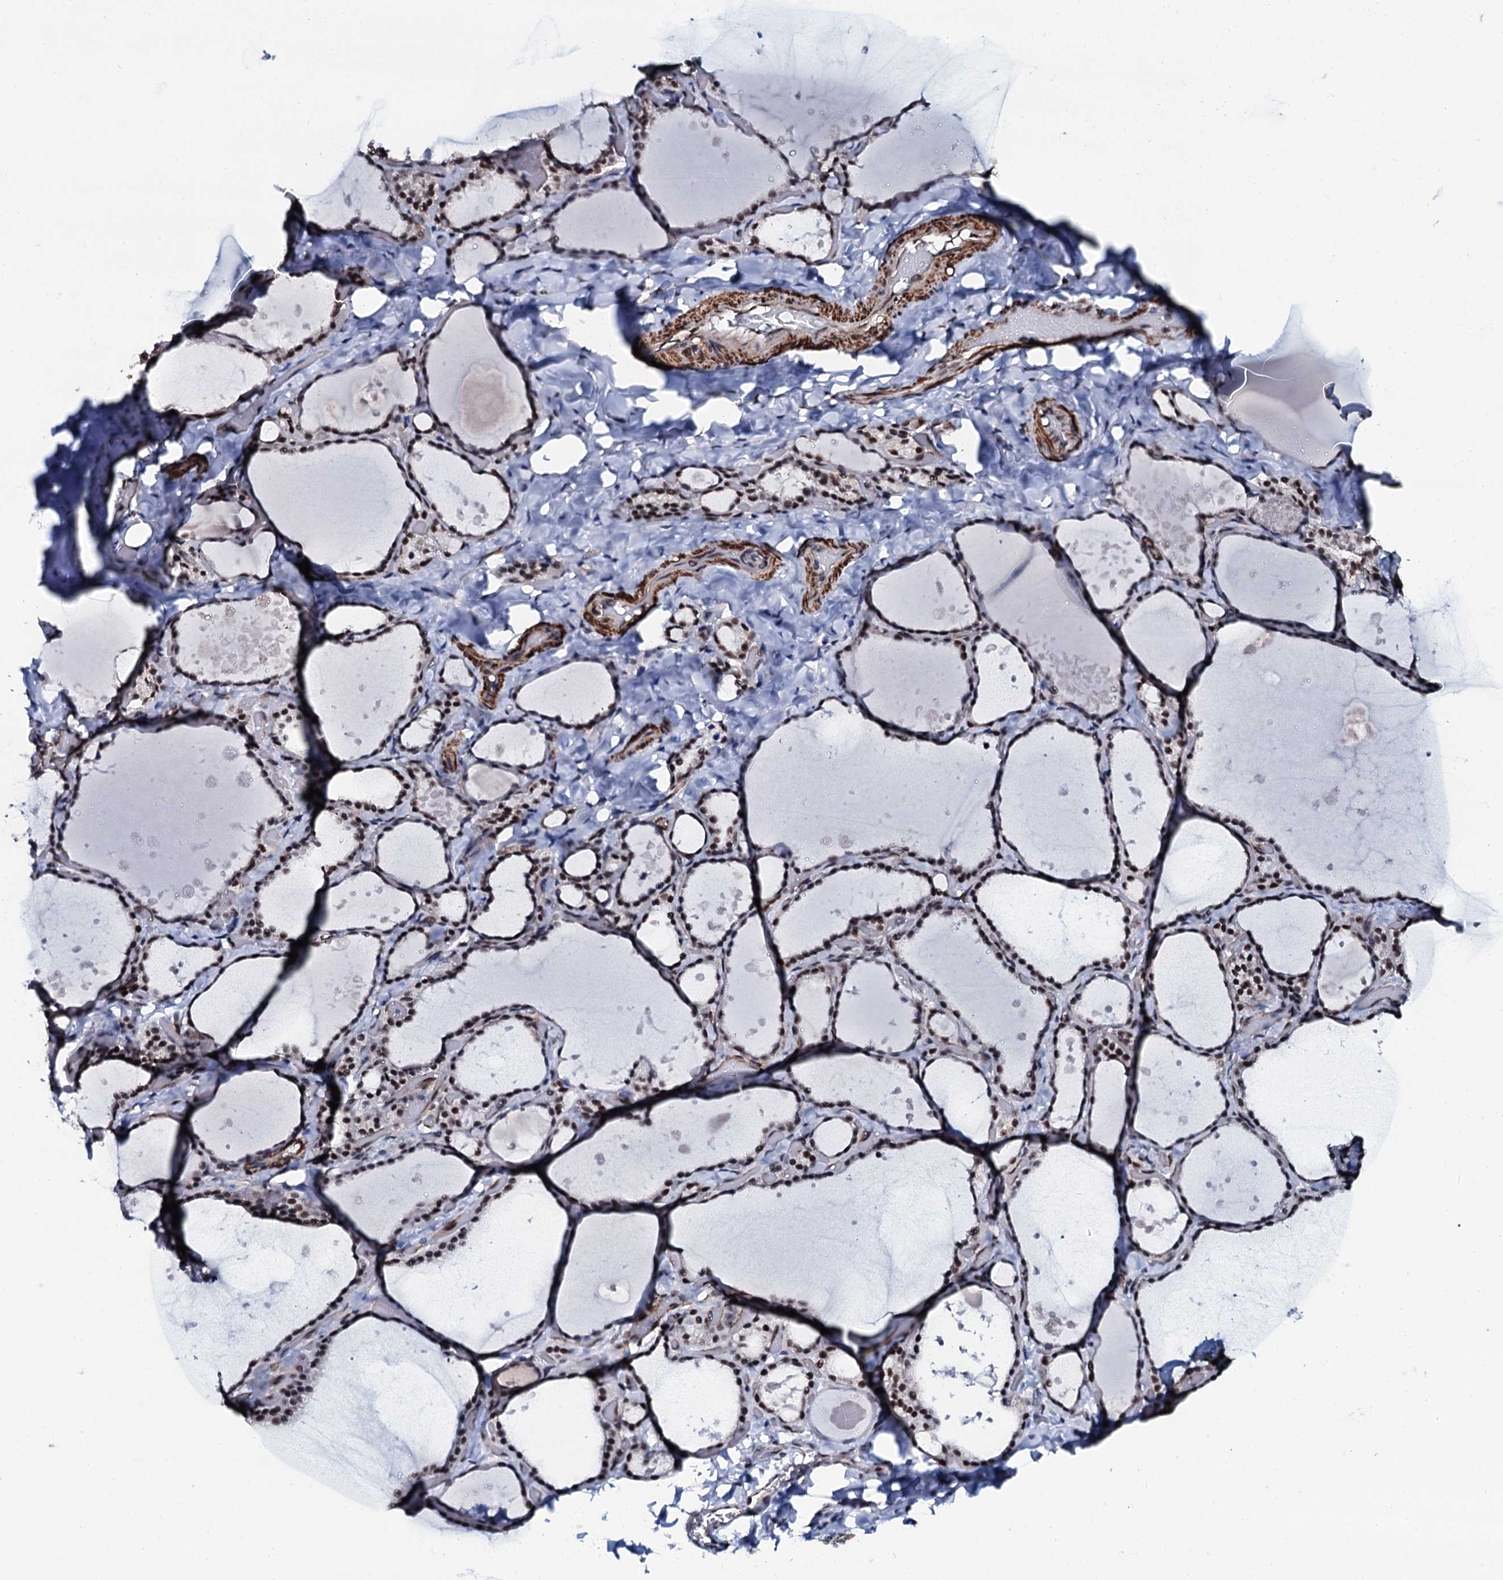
{"staining": {"intensity": "strong", "quantity": ">75%", "location": "nuclear"}, "tissue": "thyroid gland", "cell_type": "Glandular cells", "image_type": "normal", "snomed": [{"axis": "morphology", "description": "Normal tissue, NOS"}, {"axis": "topography", "description": "Thyroid gland"}], "caption": "A brown stain shows strong nuclear staining of a protein in glandular cells of normal thyroid gland. (DAB (3,3'-diaminobenzidine) IHC with brightfield microscopy, high magnification).", "gene": "CWC15", "patient": {"sex": "female", "age": 44}}